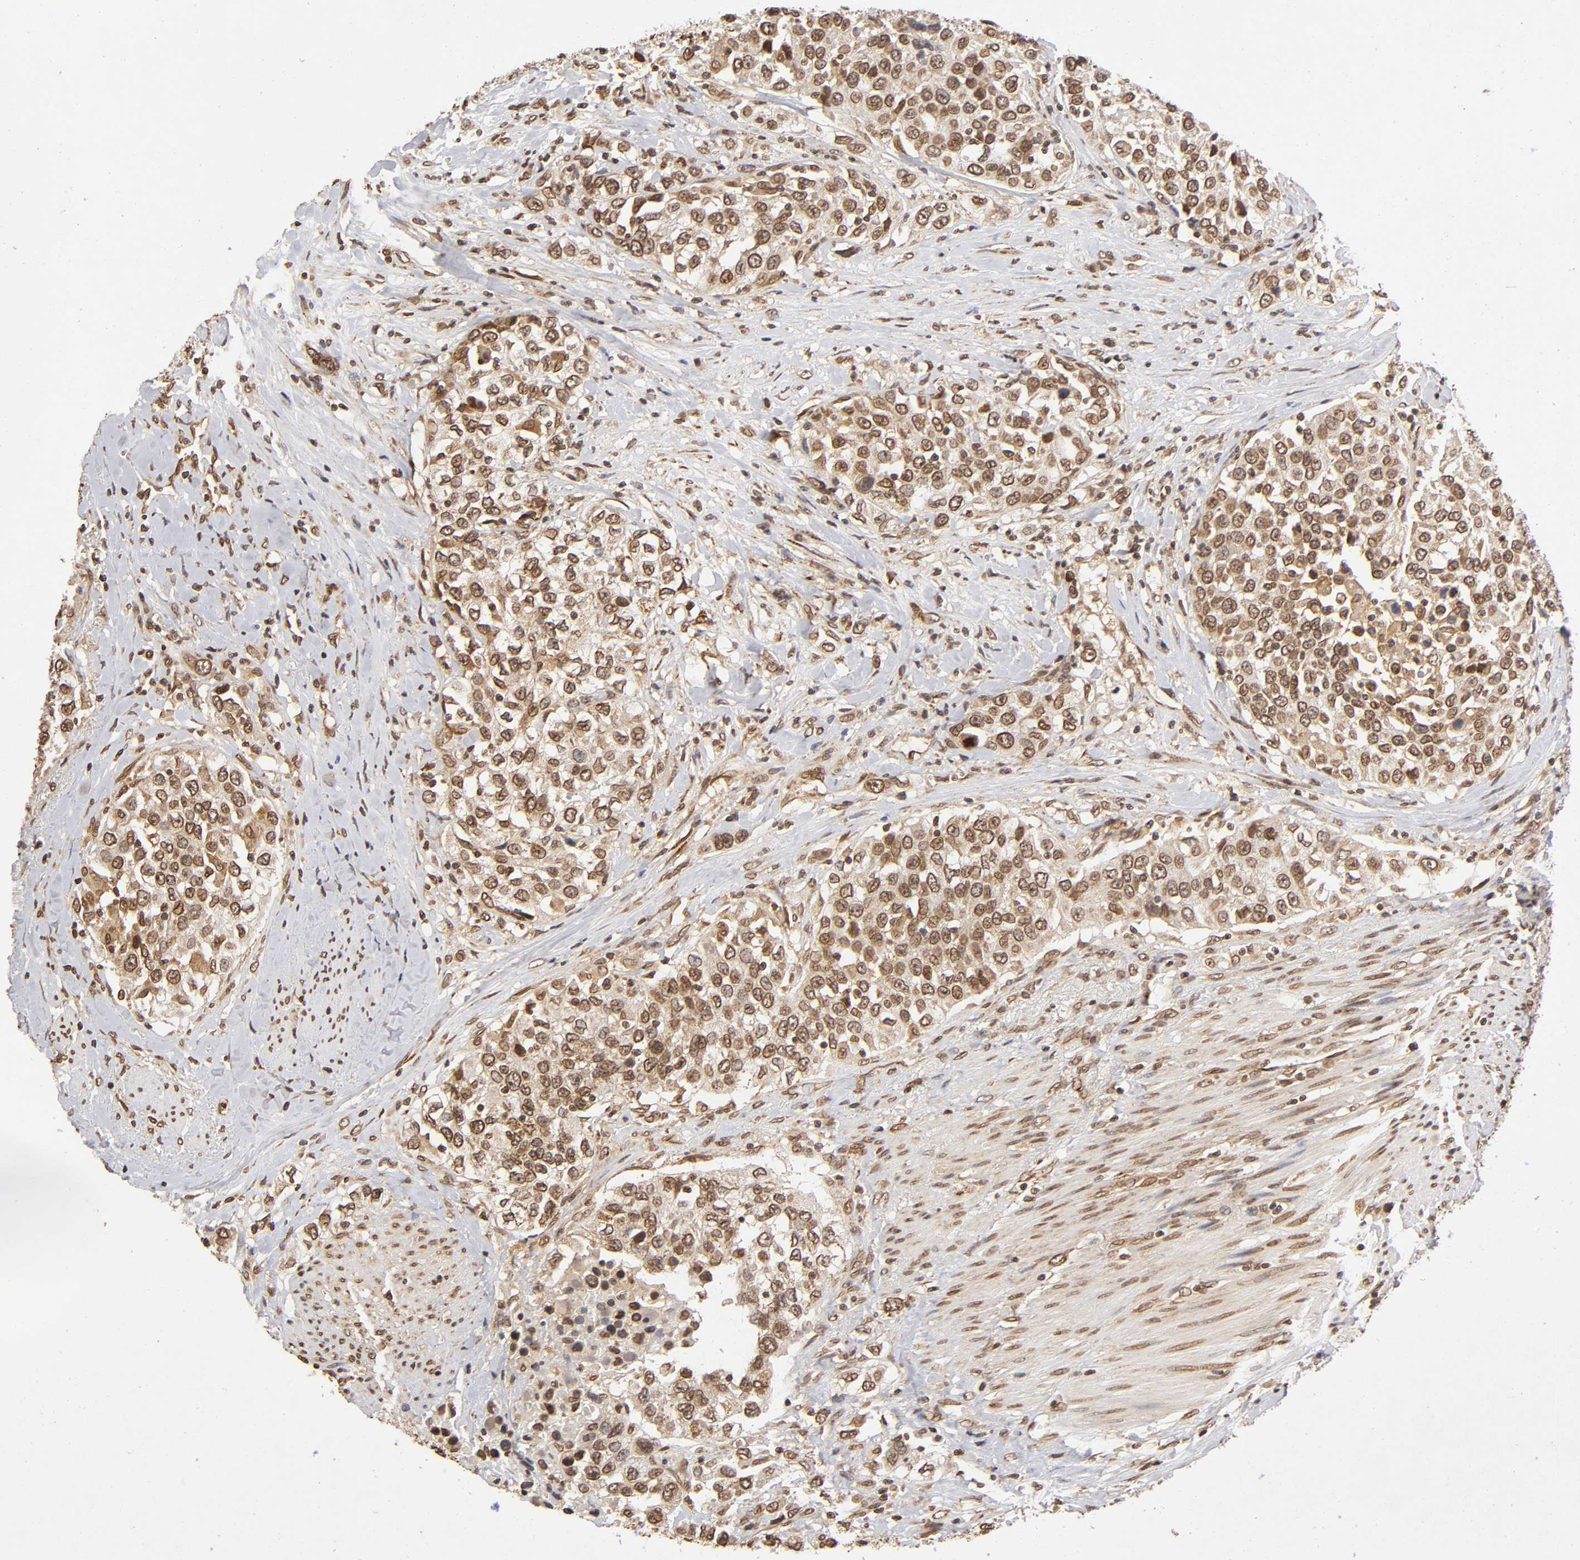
{"staining": {"intensity": "moderate", "quantity": ">75%", "location": "cytoplasmic/membranous,nuclear"}, "tissue": "urothelial cancer", "cell_type": "Tumor cells", "image_type": "cancer", "snomed": [{"axis": "morphology", "description": "Urothelial carcinoma, High grade"}, {"axis": "topography", "description": "Urinary bladder"}], "caption": "Urothelial carcinoma (high-grade) tissue shows moderate cytoplasmic/membranous and nuclear positivity in about >75% of tumor cells", "gene": "MLLT6", "patient": {"sex": "female", "age": 80}}